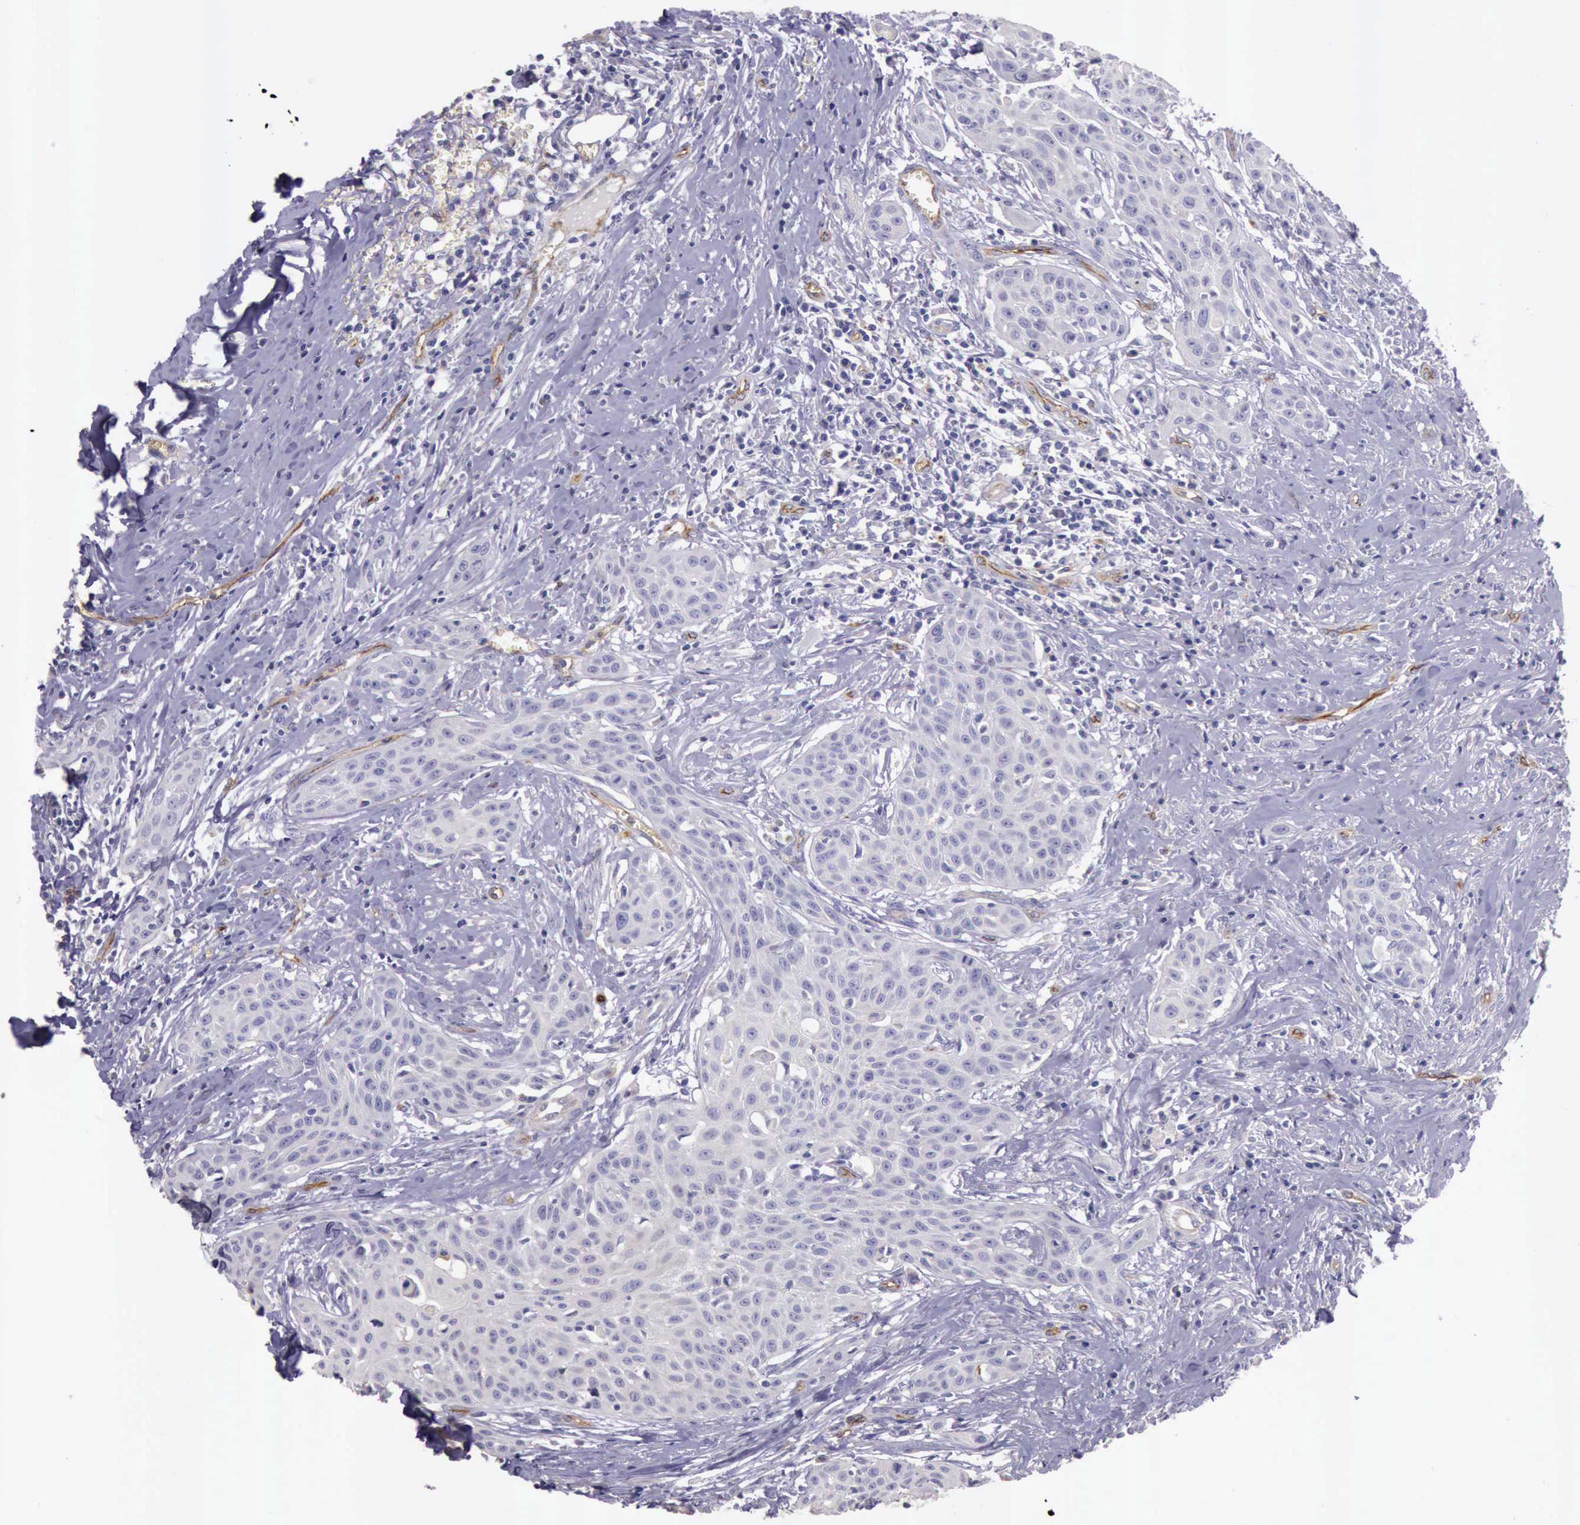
{"staining": {"intensity": "negative", "quantity": "none", "location": "none"}, "tissue": "head and neck cancer", "cell_type": "Tumor cells", "image_type": "cancer", "snomed": [{"axis": "morphology", "description": "Squamous cell carcinoma, NOS"}, {"axis": "morphology", "description": "Squamous cell carcinoma, metastatic, NOS"}, {"axis": "topography", "description": "Lymph node"}, {"axis": "topography", "description": "Salivary gland"}, {"axis": "topography", "description": "Head-Neck"}], "caption": "A high-resolution histopathology image shows immunohistochemistry staining of squamous cell carcinoma (head and neck), which demonstrates no significant expression in tumor cells. The staining is performed using DAB brown chromogen with nuclei counter-stained in using hematoxylin.", "gene": "TCEANC", "patient": {"sex": "female", "age": 74}}